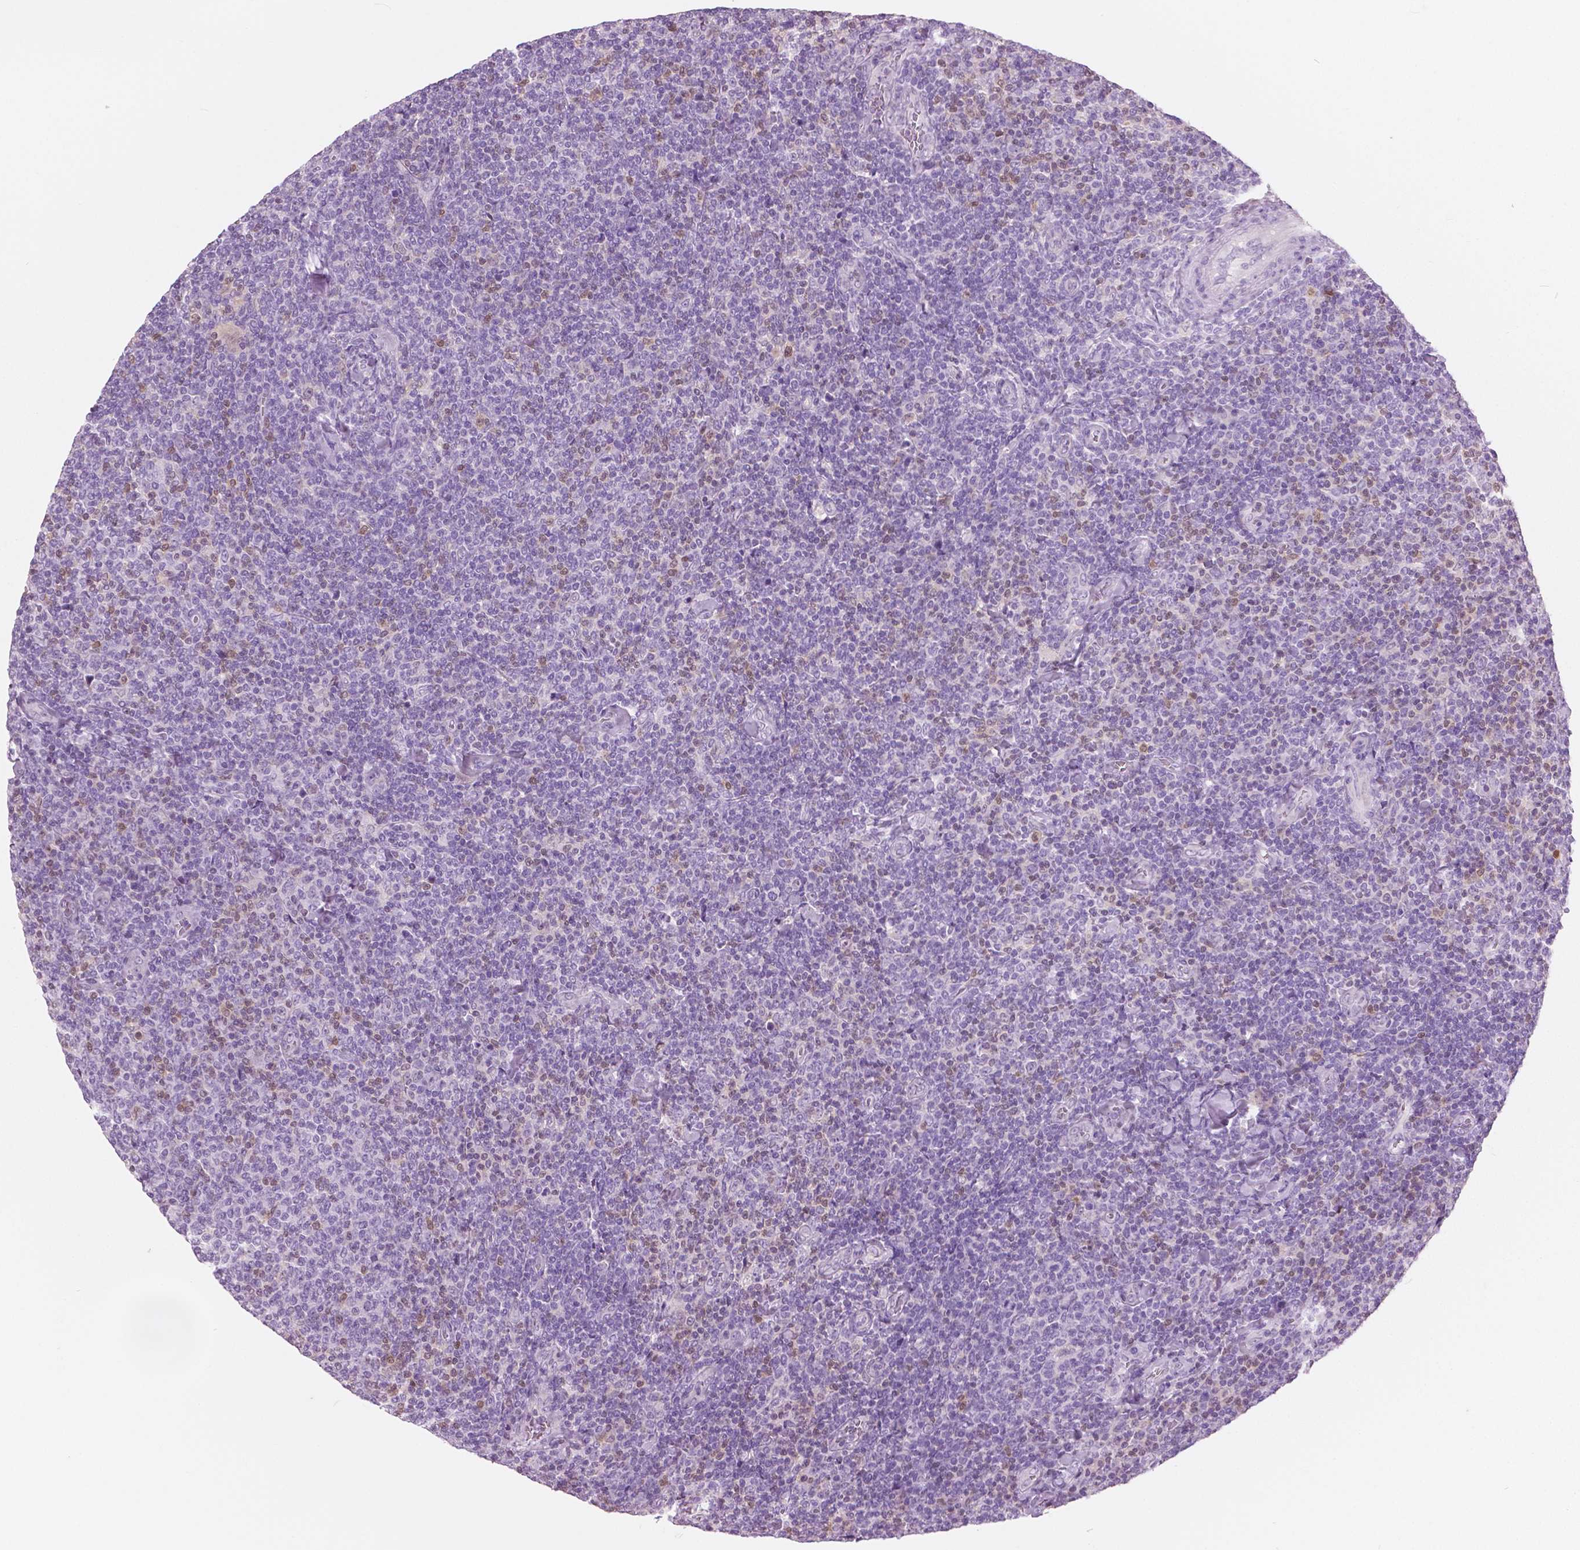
{"staining": {"intensity": "negative", "quantity": "none", "location": "none"}, "tissue": "lymphoma", "cell_type": "Tumor cells", "image_type": "cancer", "snomed": [{"axis": "morphology", "description": "Malignant lymphoma, non-Hodgkin's type, Low grade"}, {"axis": "topography", "description": "Lymph node"}], "caption": "There is no significant staining in tumor cells of lymphoma.", "gene": "GALM", "patient": {"sex": "male", "age": 52}}